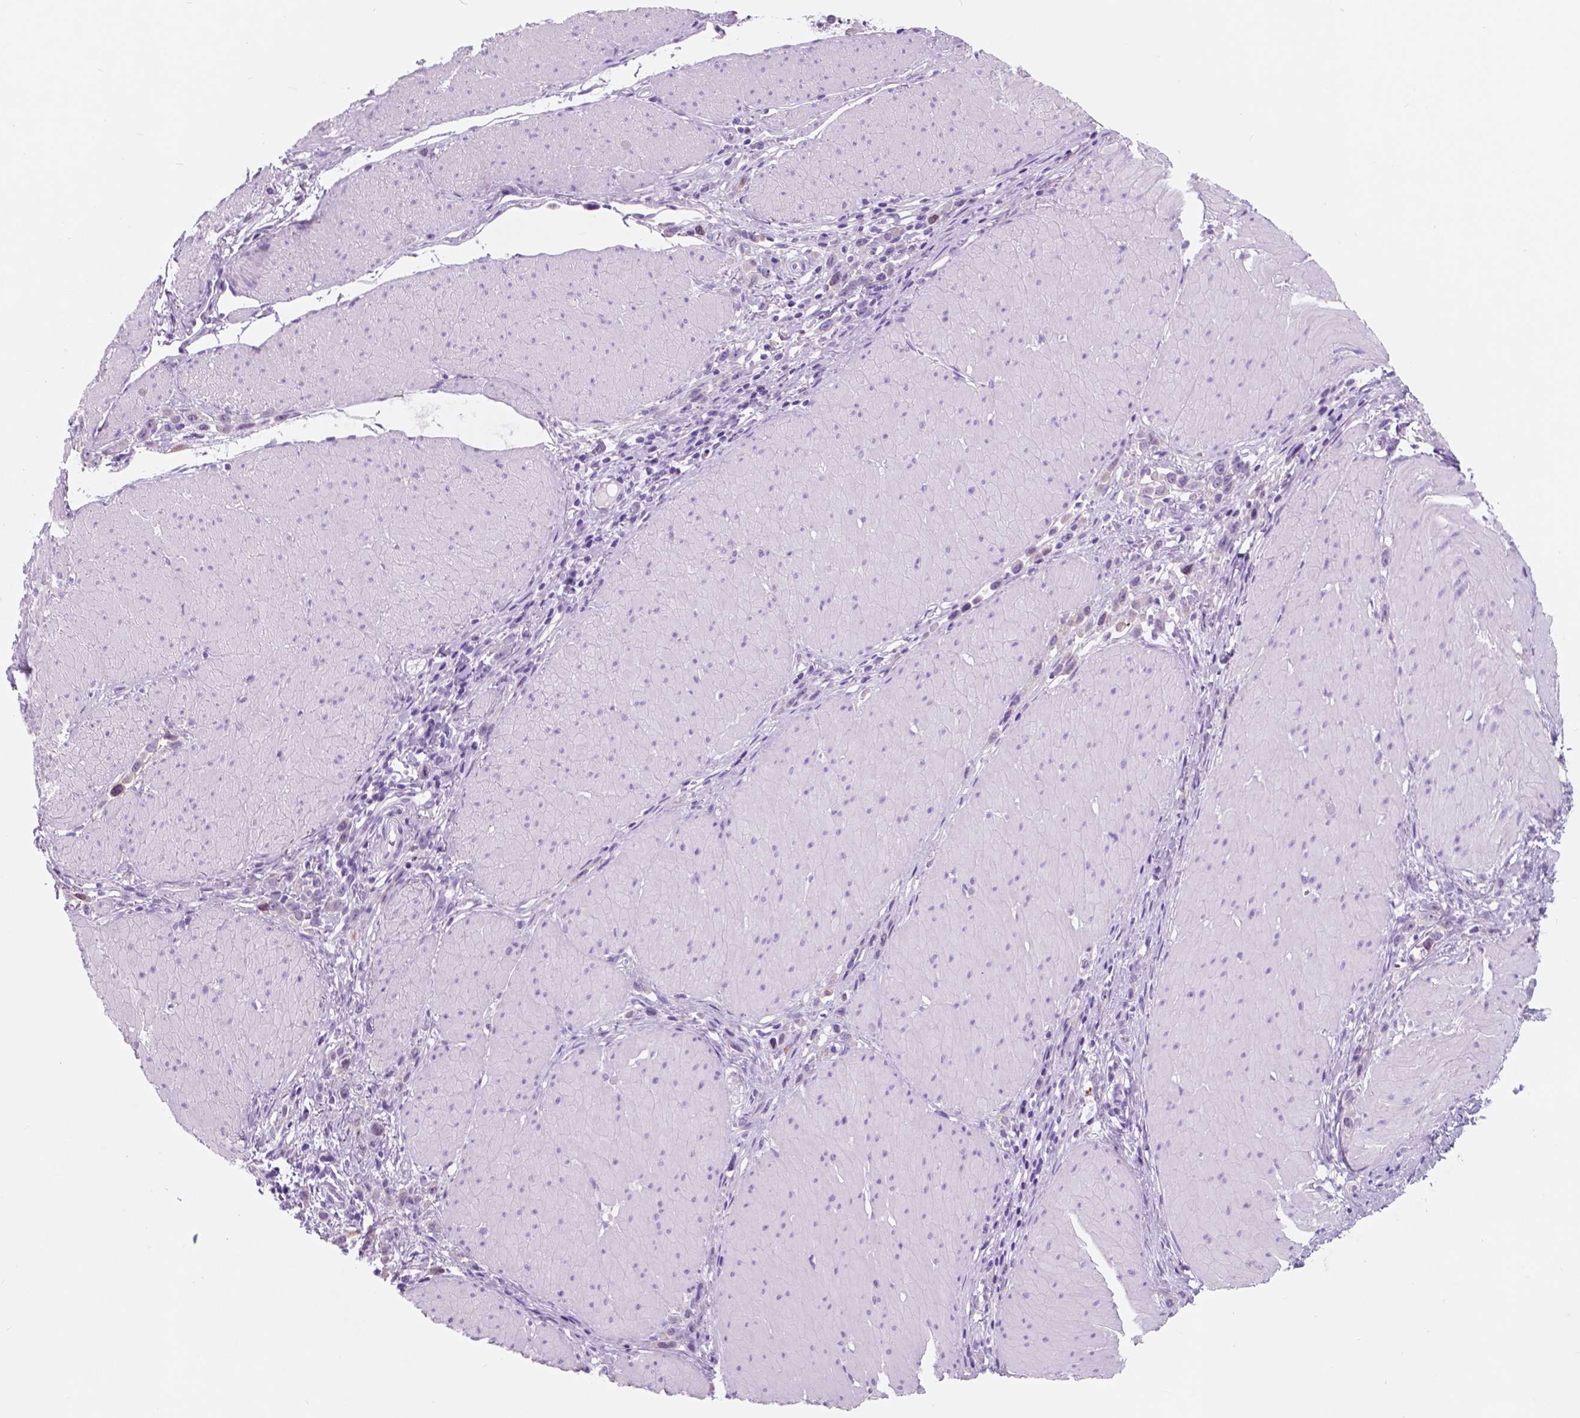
{"staining": {"intensity": "negative", "quantity": "none", "location": "none"}, "tissue": "stomach cancer", "cell_type": "Tumor cells", "image_type": "cancer", "snomed": [{"axis": "morphology", "description": "Adenocarcinoma, NOS"}, {"axis": "topography", "description": "Stomach"}], "caption": "An IHC micrograph of stomach cancer (adenocarcinoma) is shown. There is no staining in tumor cells of stomach cancer (adenocarcinoma).", "gene": "CUZD1", "patient": {"sex": "male", "age": 47}}